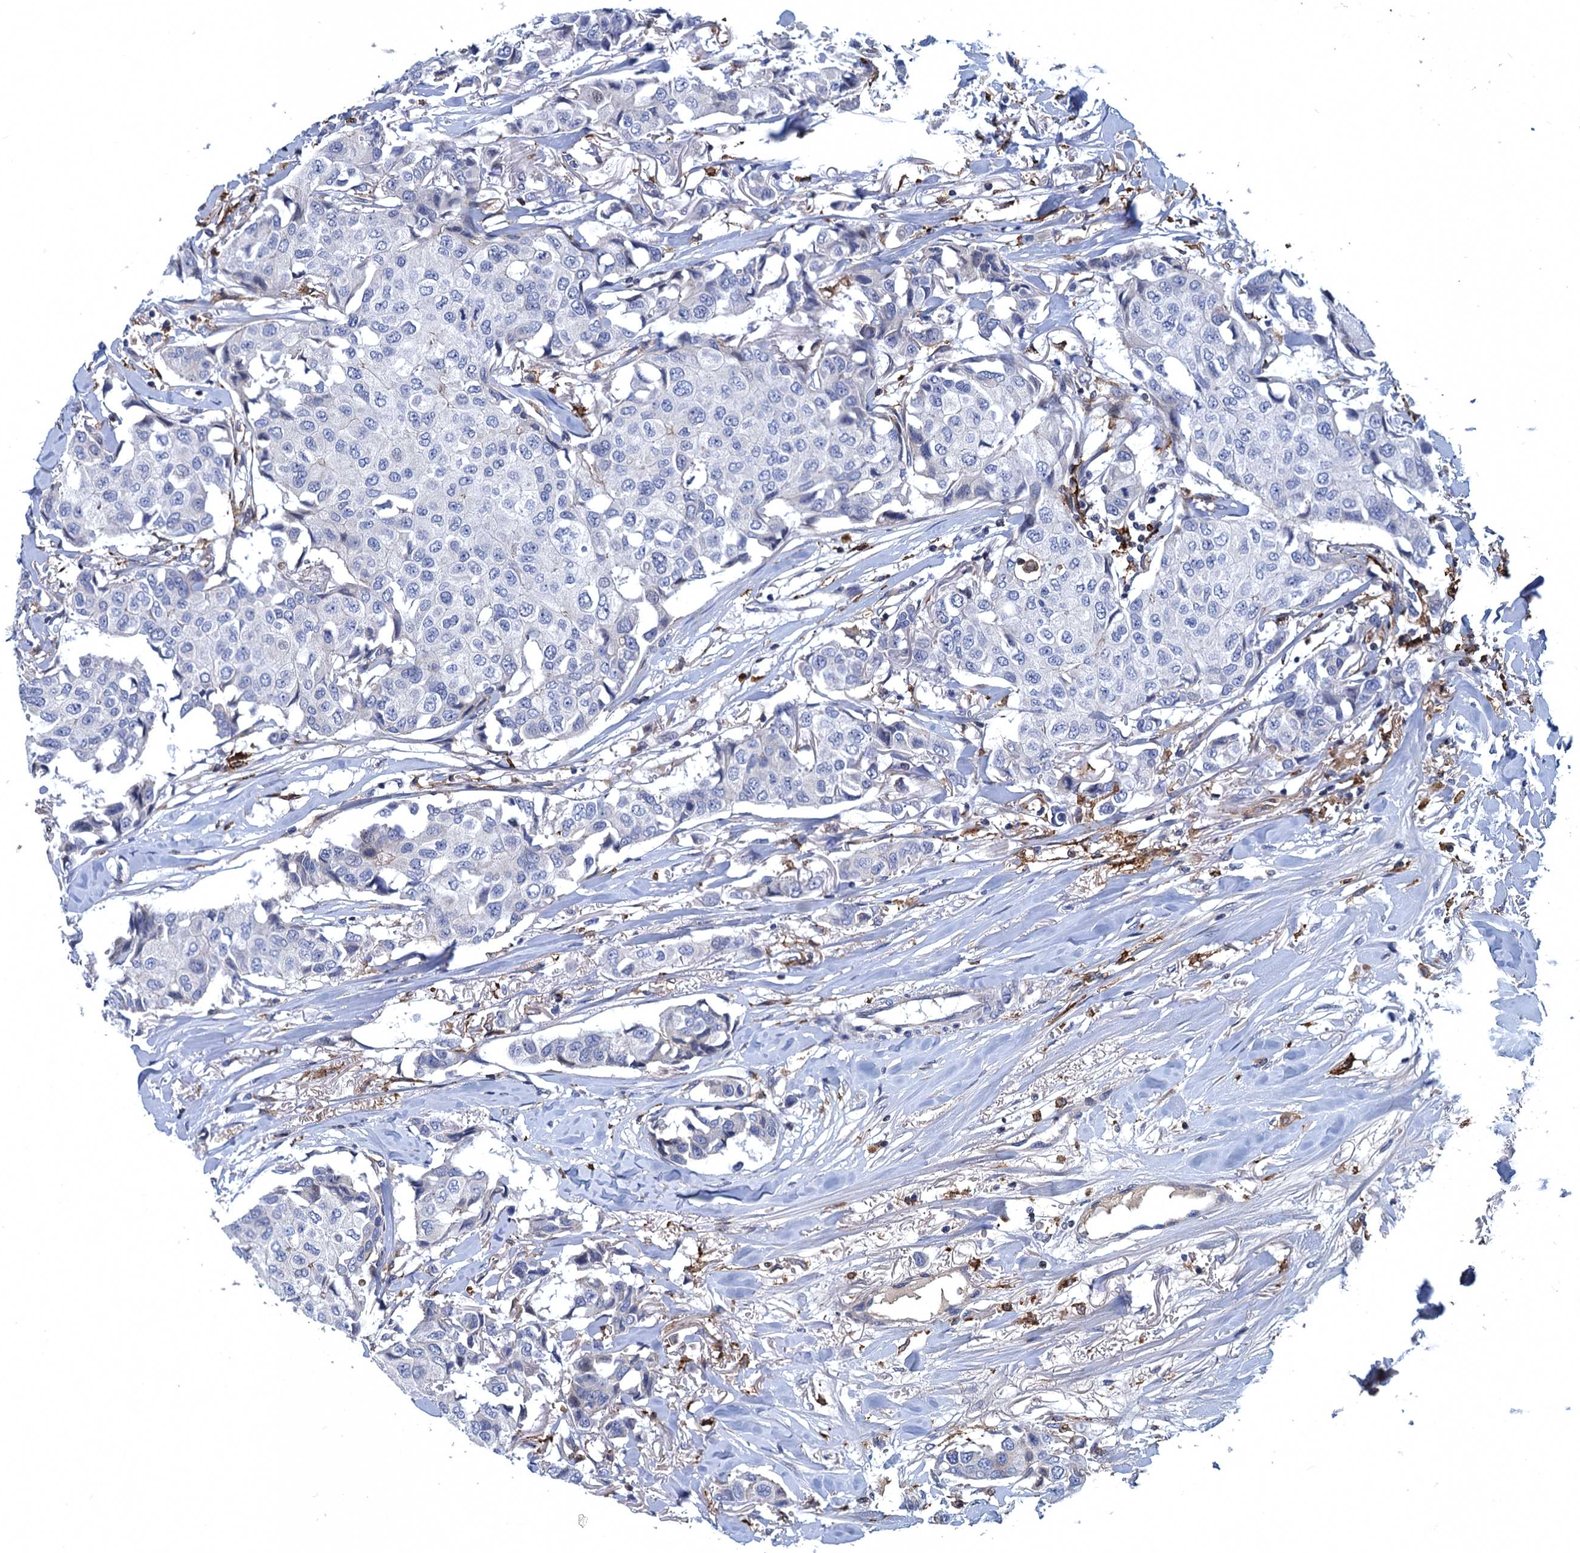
{"staining": {"intensity": "negative", "quantity": "none", "location": "none"}, "tissue": "breast cancer", "cell_type": "Tumor cells", "image_type": "cancer", "snomed": [{"axis": "morphology", "description": "Duct carcinoma"}, {"axis": "topography", "description": "Breast"}], "caption": "Immunohistochemical staining of human breast cancer (intraductal carcinoma) exhibits no significant positivity in tumor cells.", "gene": "DNHD1", "patient": {"sex": "female", "age": 80}}